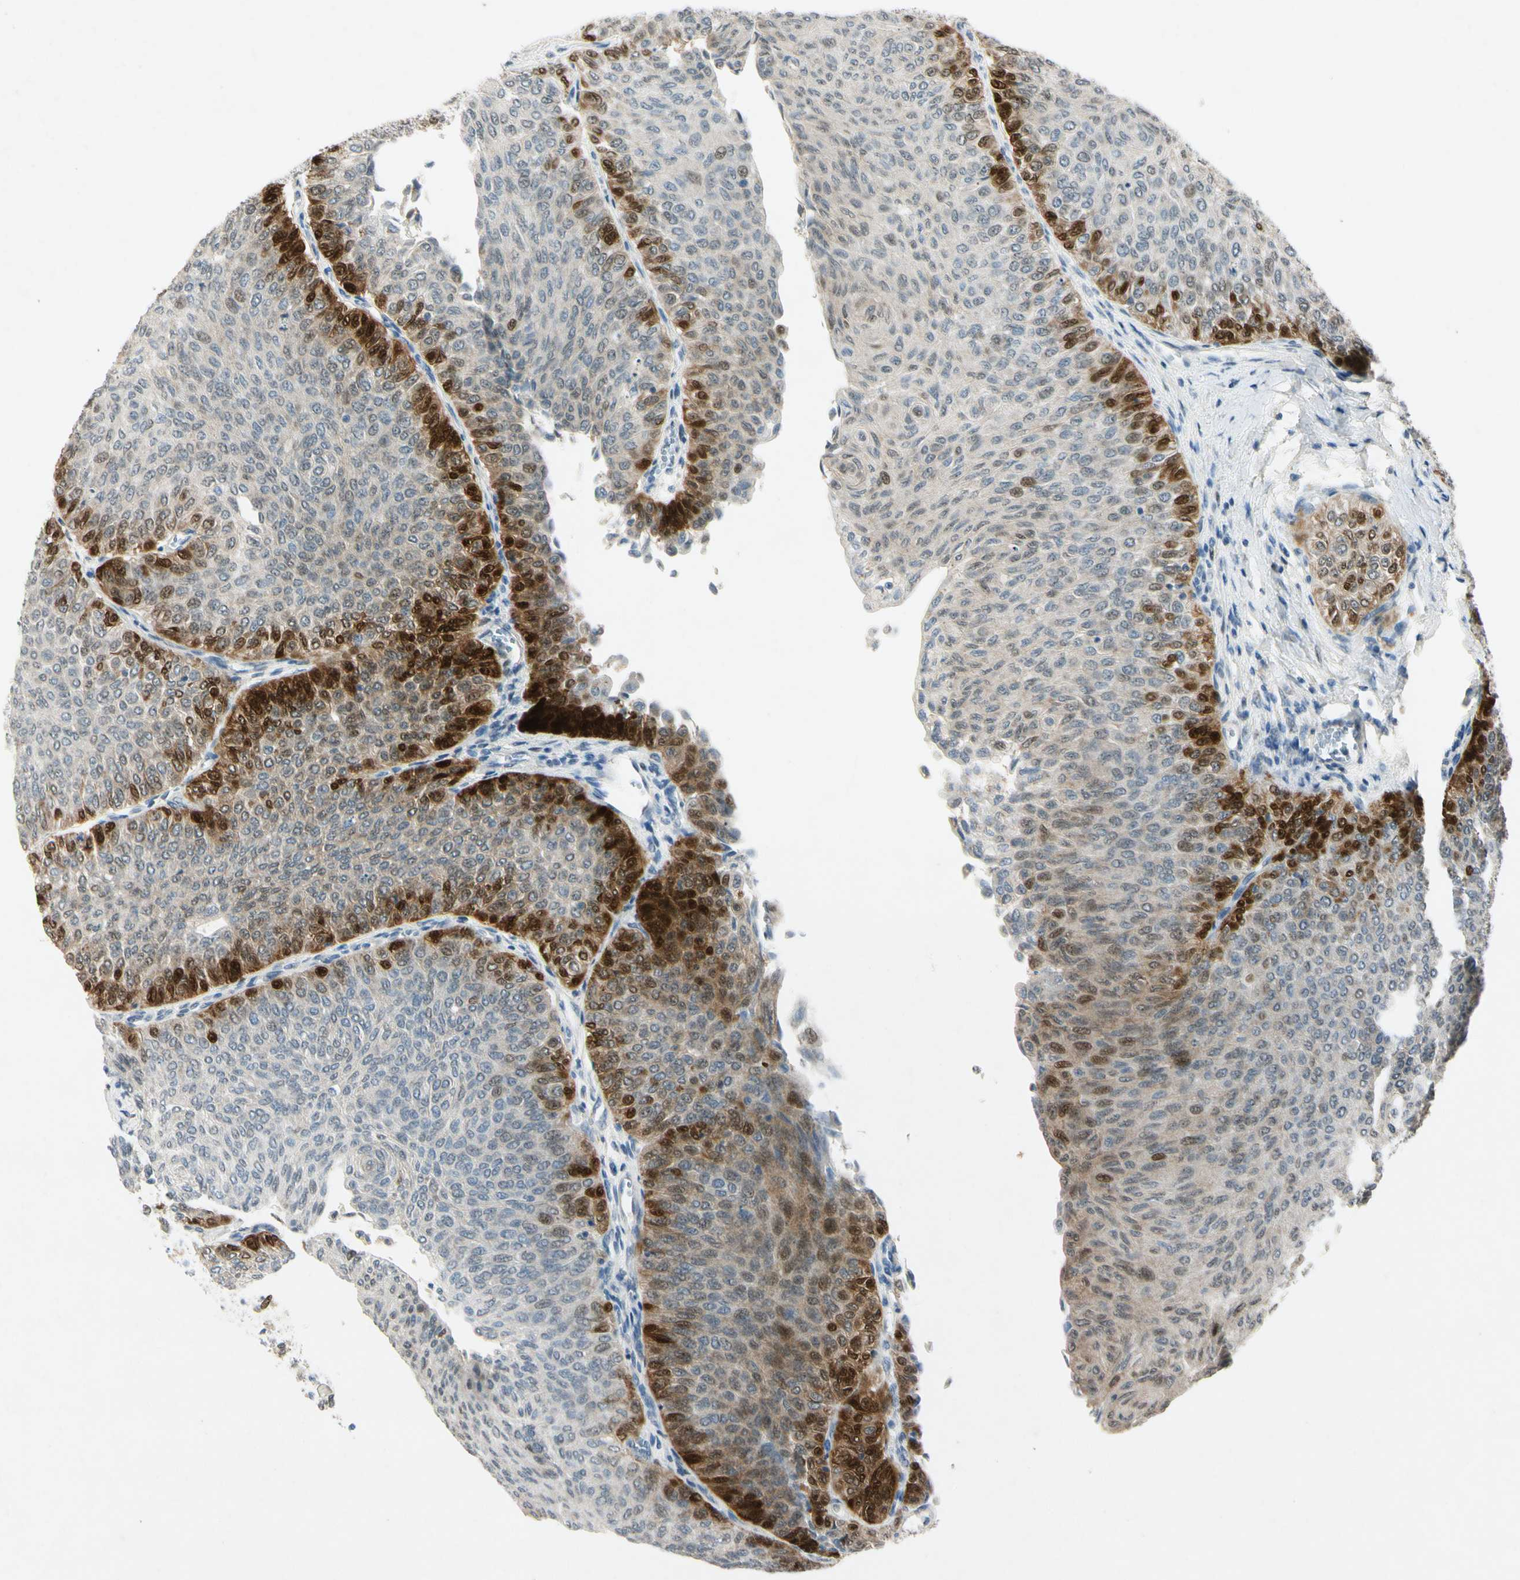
{"staining": {"intensity": "strong", "quantity": "<25%", "location": "nuclear"}, "tissue": "urothelial cancer", "cell_type": "Tumor cells", "image_type": "cancer", "snomed": [{"axis": "morphology", "description": "Urothelial carcinoma, Low grade"}, {"axis": "topography", "description": "Urinary bladder"}], "caption": "An image of urothelial cancer stained for a protein exhibits strong nuclear brown staining in tumor cells.", "gene": "HSPA1B", "patient": {"sex": "male", "age": 78}}